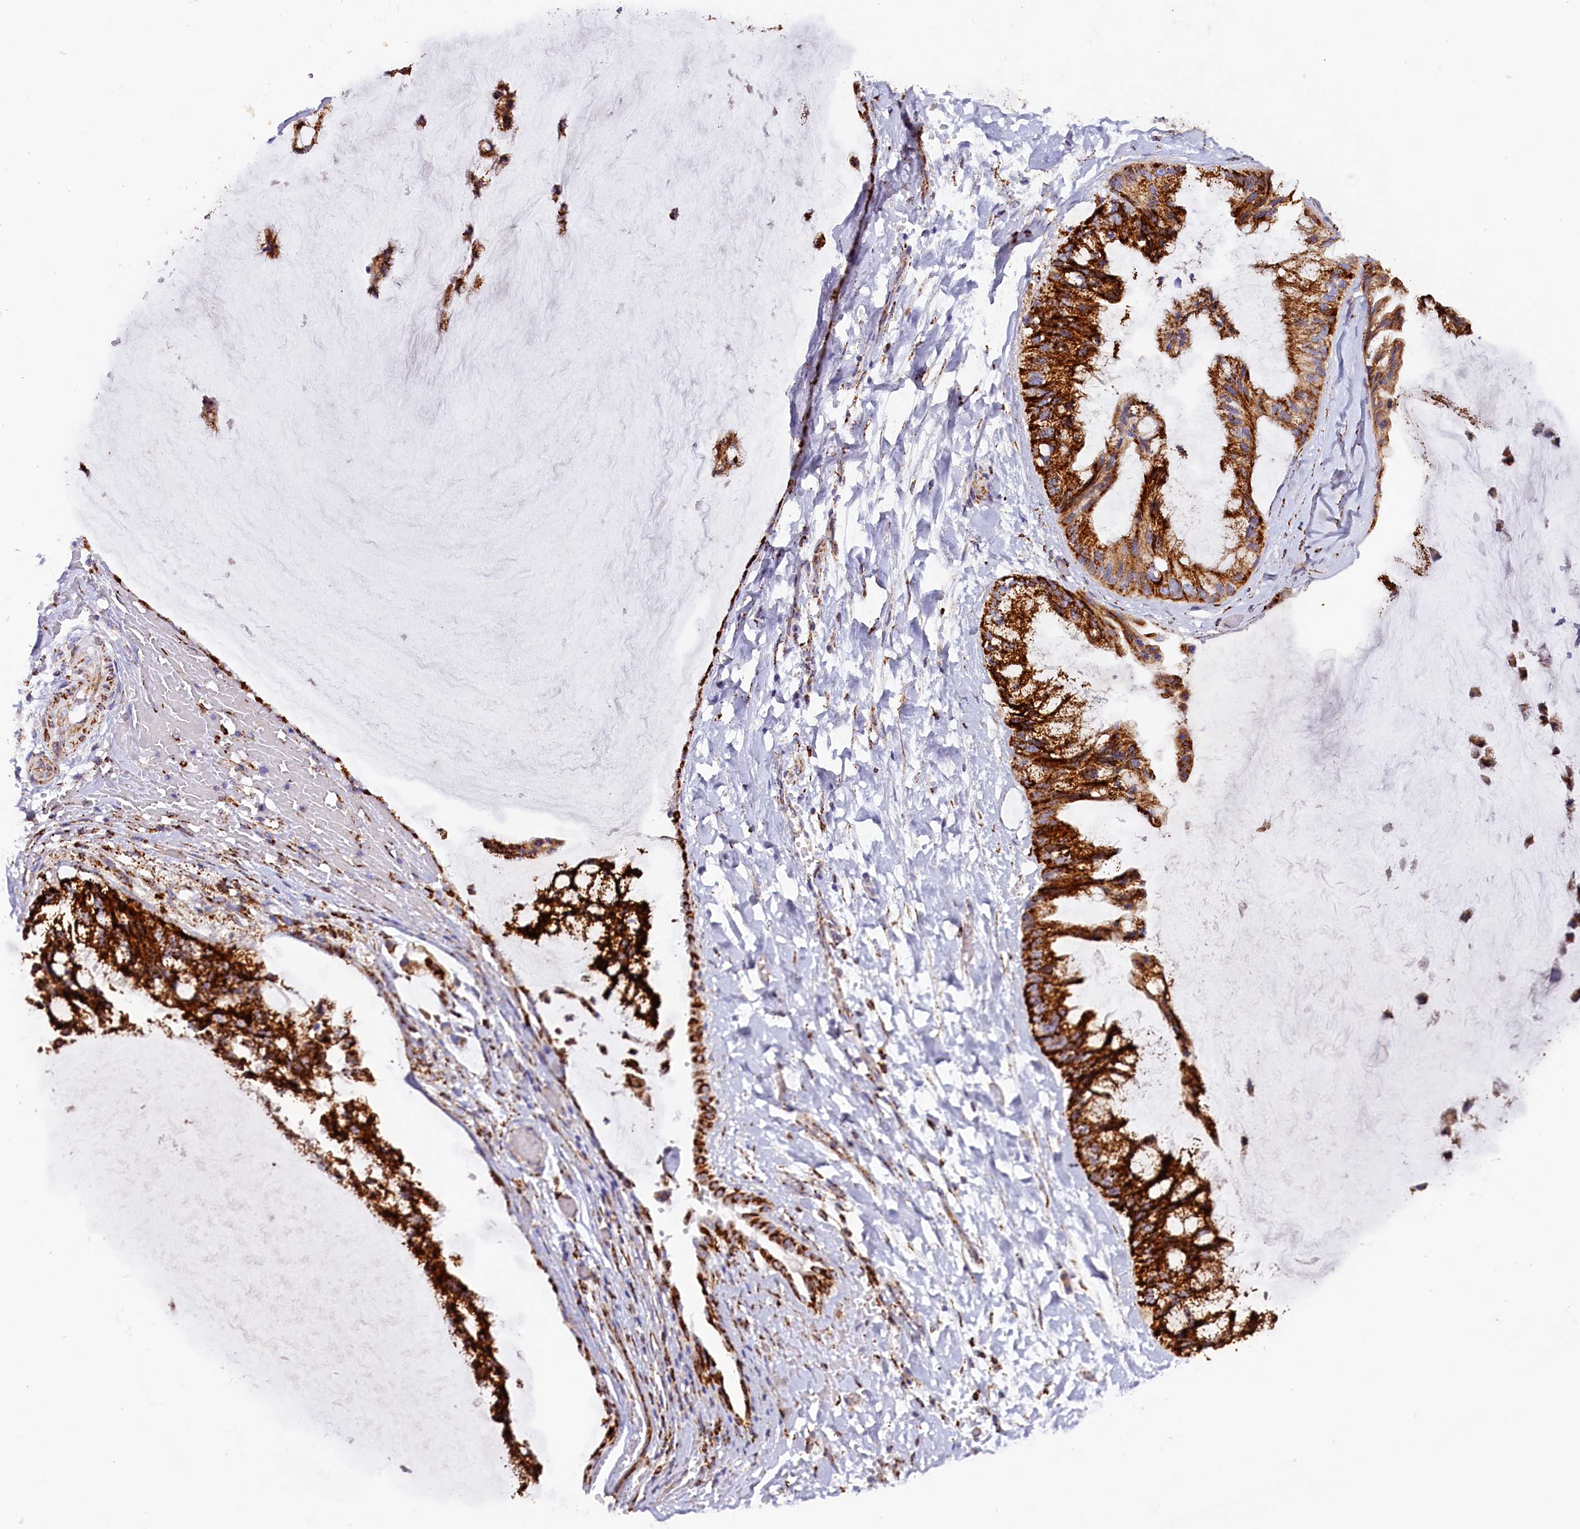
{"staining": {"intensity": "strong", "quantity": ">75%", "location": "cytoplasmic/membranous"}, "tissue": "ovarian cancer", "cell_type": "Tumor cells", "image_type": "cancer", "snomed": [{"axis": "morphology", "description": "Cystadenocarcinoma, mucinous, NOS"}, {"axis": "topography", "description": "Ovary"}], "caption": "A high amount of strong cytoplasmic/membranous positivity is appreciated in about >75% of tumor cells in ovarian cancer (mucinous cystadenocarcinoma) tissue.", "gene": "AKTIP", "patient": {"sex": "female", "age": 39}}